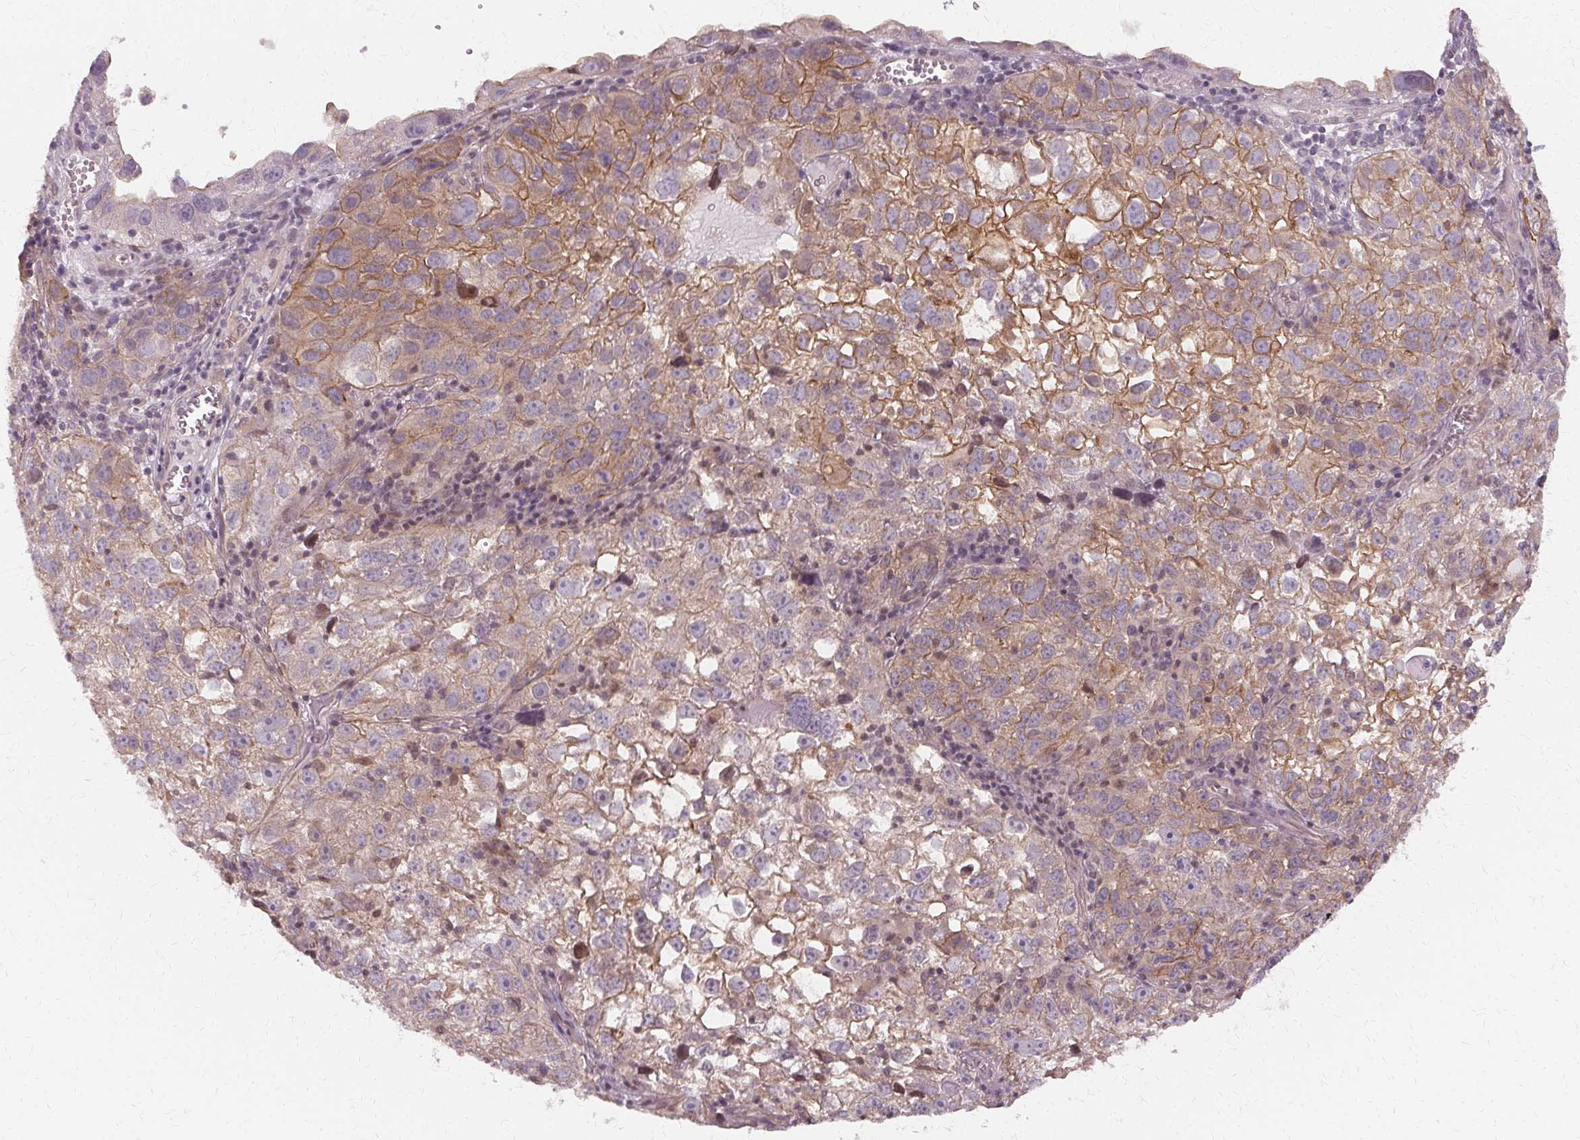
{"staining": {"intensity": "moderate", "quantity": "<25%", "location": "cytoplasmic/membranous"}, "tissue": "cervical cancer", "cell_type": "Tumor cells", "image_type": "cancer", "snomed": [{"axis": "morphology", "description": "Squamous cell carcinoma, NOS"}, {"axis": "topography", "description": "Cervix"}], "caption": "A micrograph of cervical cancer (squamous cell carcinoma) stained for a protein shows moderate cytoplasmic/membranous brown staining in tumor cells.", "gene": "USP8", "patient": {"sex": "female", "age": 55}}